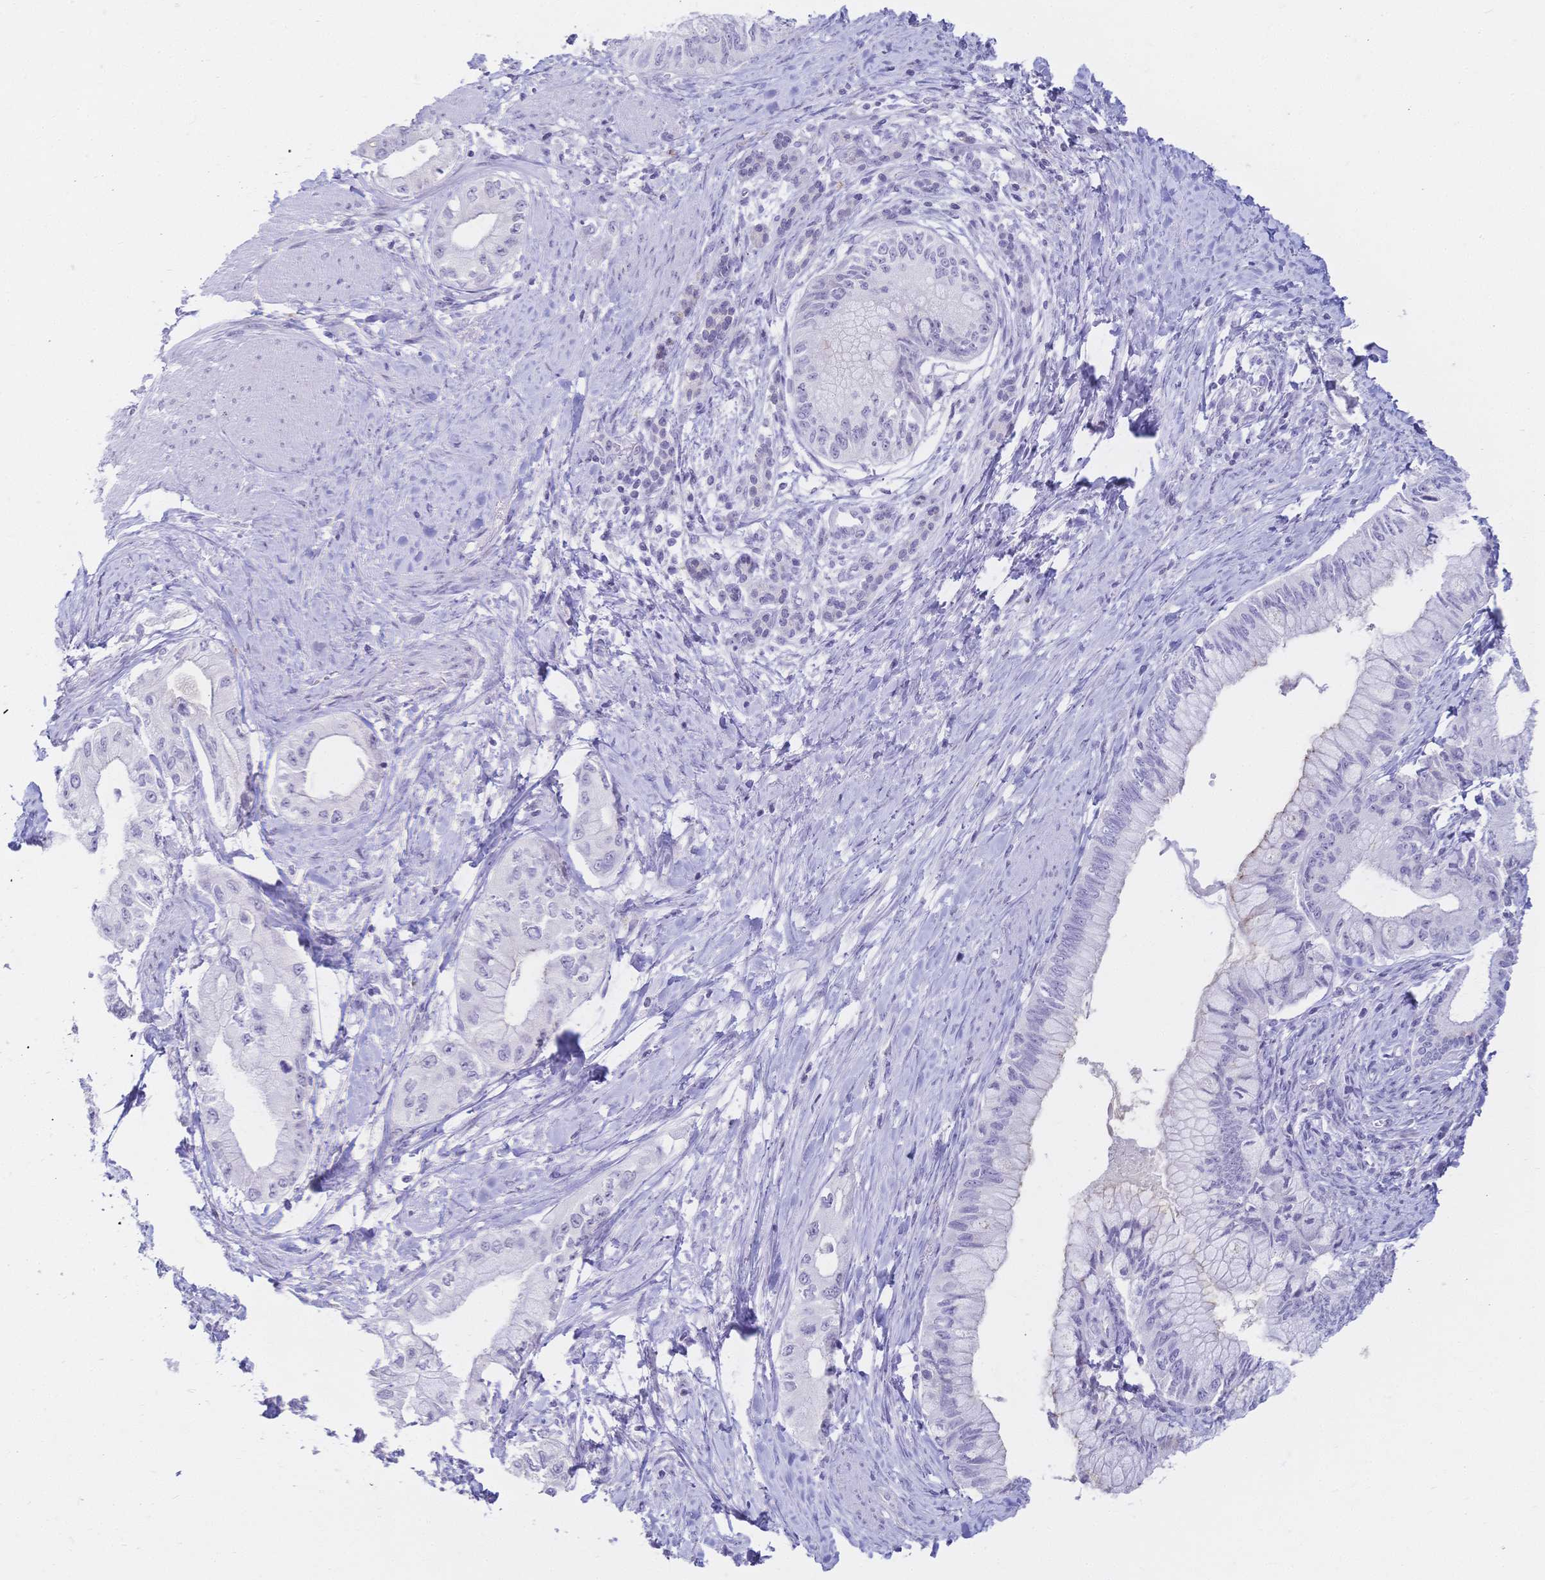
{"staining": {"intensity": "negative", "quantity": "none", "location": "none"}, "tissue": "pancreatic cancer", "cell_type": "Tumor cells", "image_type": "cancer", "snomed": [{"axis": "morphology", "description": "Adenocarcinoma, NOS"}, {"axis": "topography", "description": "Pancreas"}], "caption": "Tumor cells show no significant staining in pancreatic cancer.", "gene": "CR2", "patient": {"sex": "male", "age": 48}}